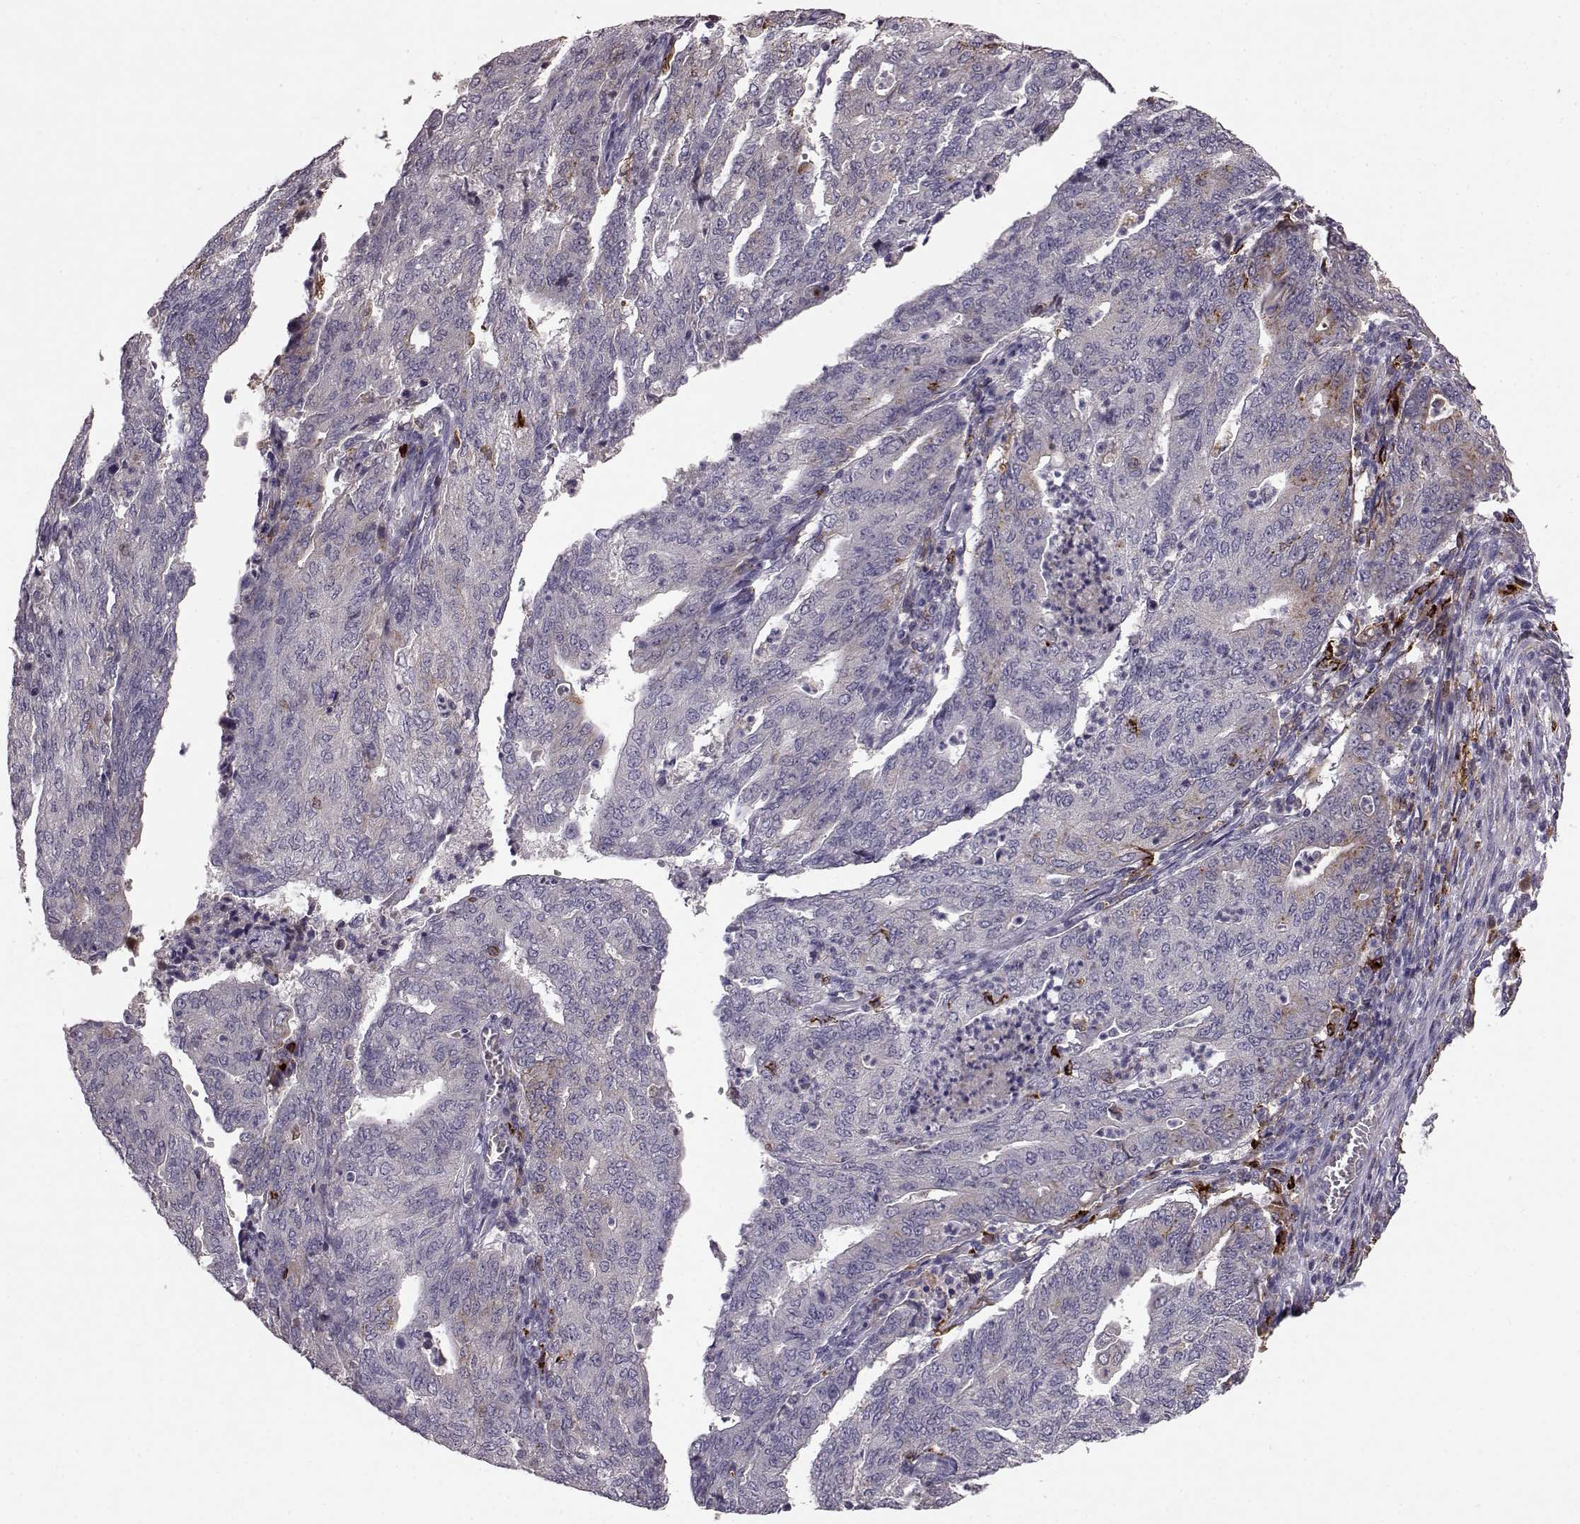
{"staining": {"intensity": "negative", "quantity": "none", "location": "none"}, "tissue": "endometrial cancer", "cell_type": "Tumor cells", "image_type": "cancer", "snomed": [{"axis": "morphology", "description": "Adenocarcinoma, NOS"}, {"axis": "topography", "description": "Endometrium"}], "caption": "Endometrial adenocarcinoma stained for a protein using IHC displays no staining tumor cells.", "gene": "CCNF", "patient": {"sex": "female", "age": 82}}